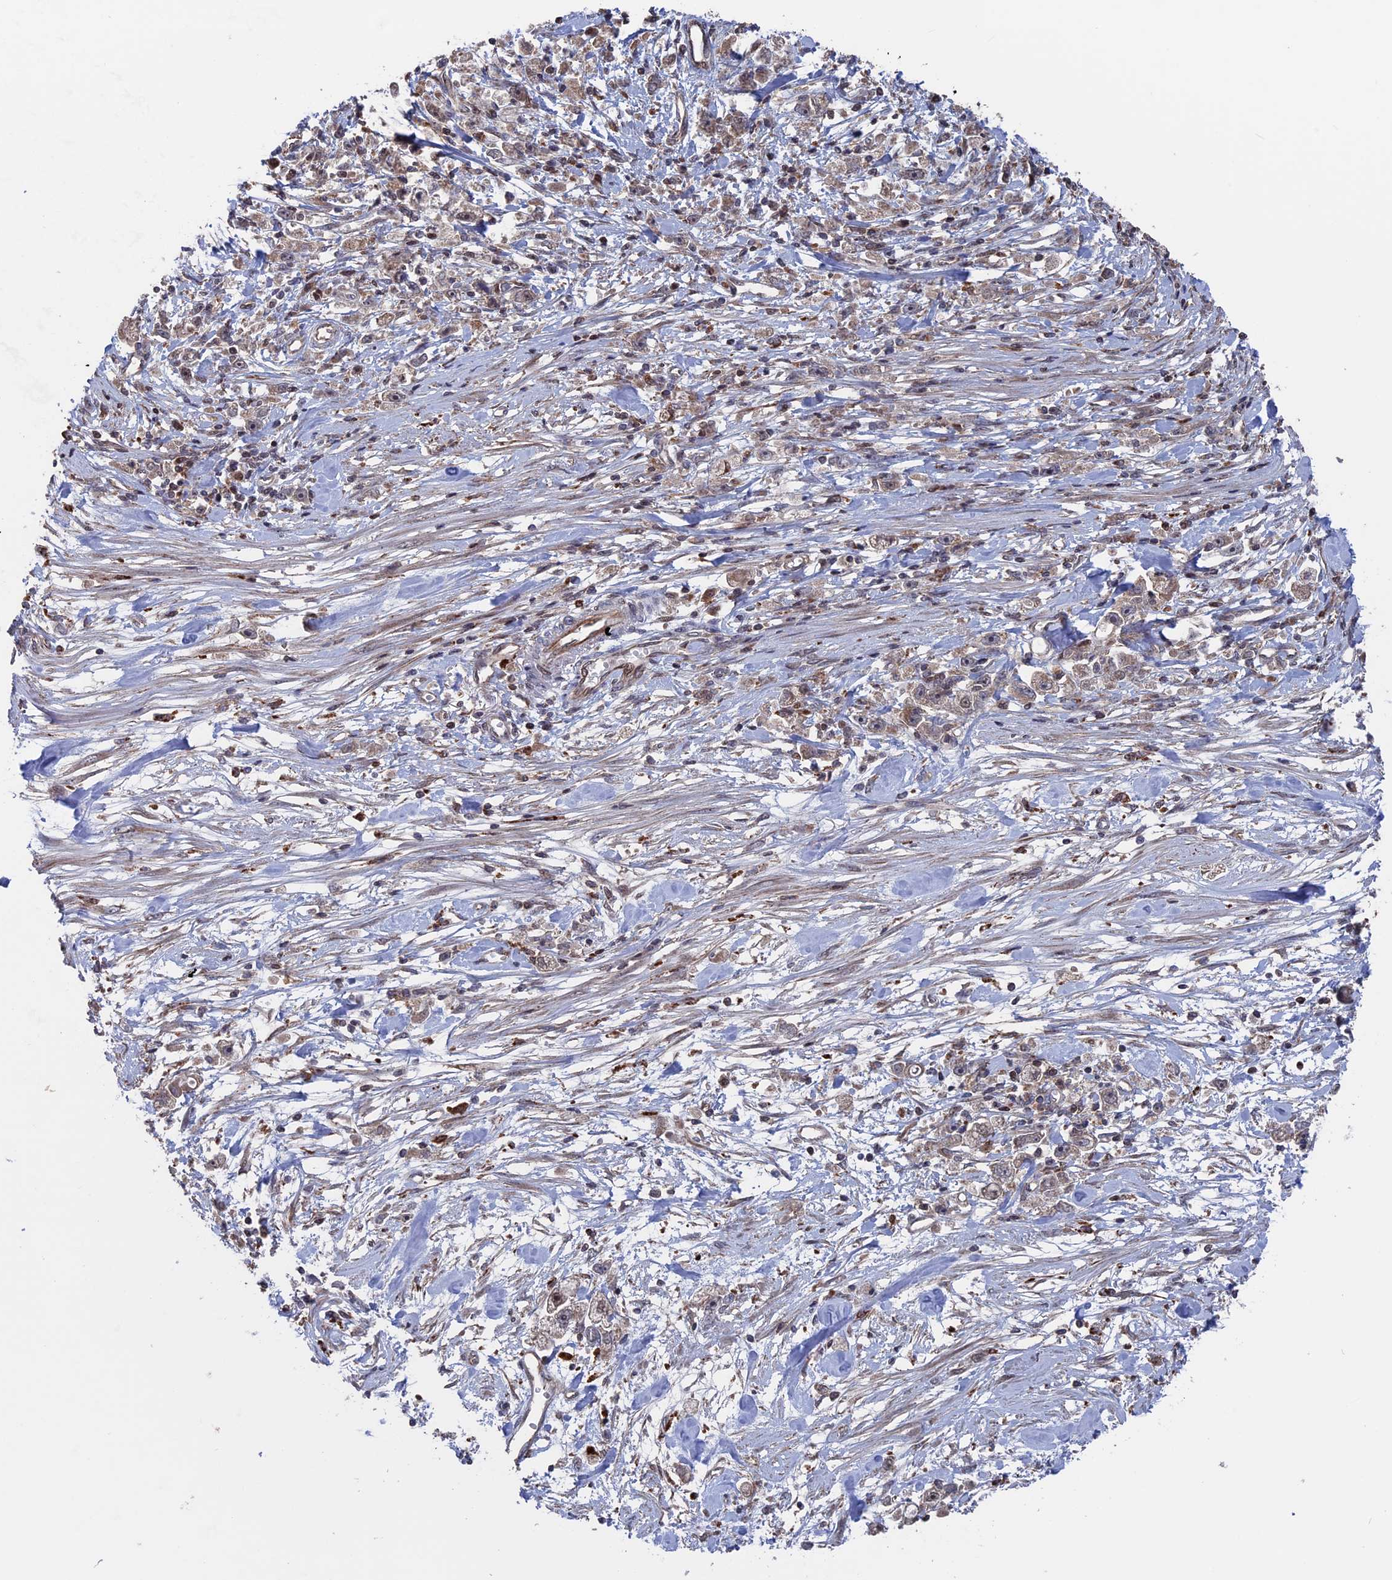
{"staining": {"intensity": "weak", "quantity": ">75%", "location": "cytoplasmic/membranous"}, "tissue": "stomach cancer", "cell_type": "Tumor cells", "image_type": "cancer", "snomed": [{"axis": "morphology", "description": "Adenocarcinoma, NOS"}, {"axis": "topography", "description": "Stomach"}], "caption": "This is a micrograph of immunohistochemistry staining of adenocarcinoma (stomach), which shows weak positivity in the cytoplasmic/membranous of tumor cells.", "gene": "PLA2G15", "patient": {"sex": "female", "age": 59}}